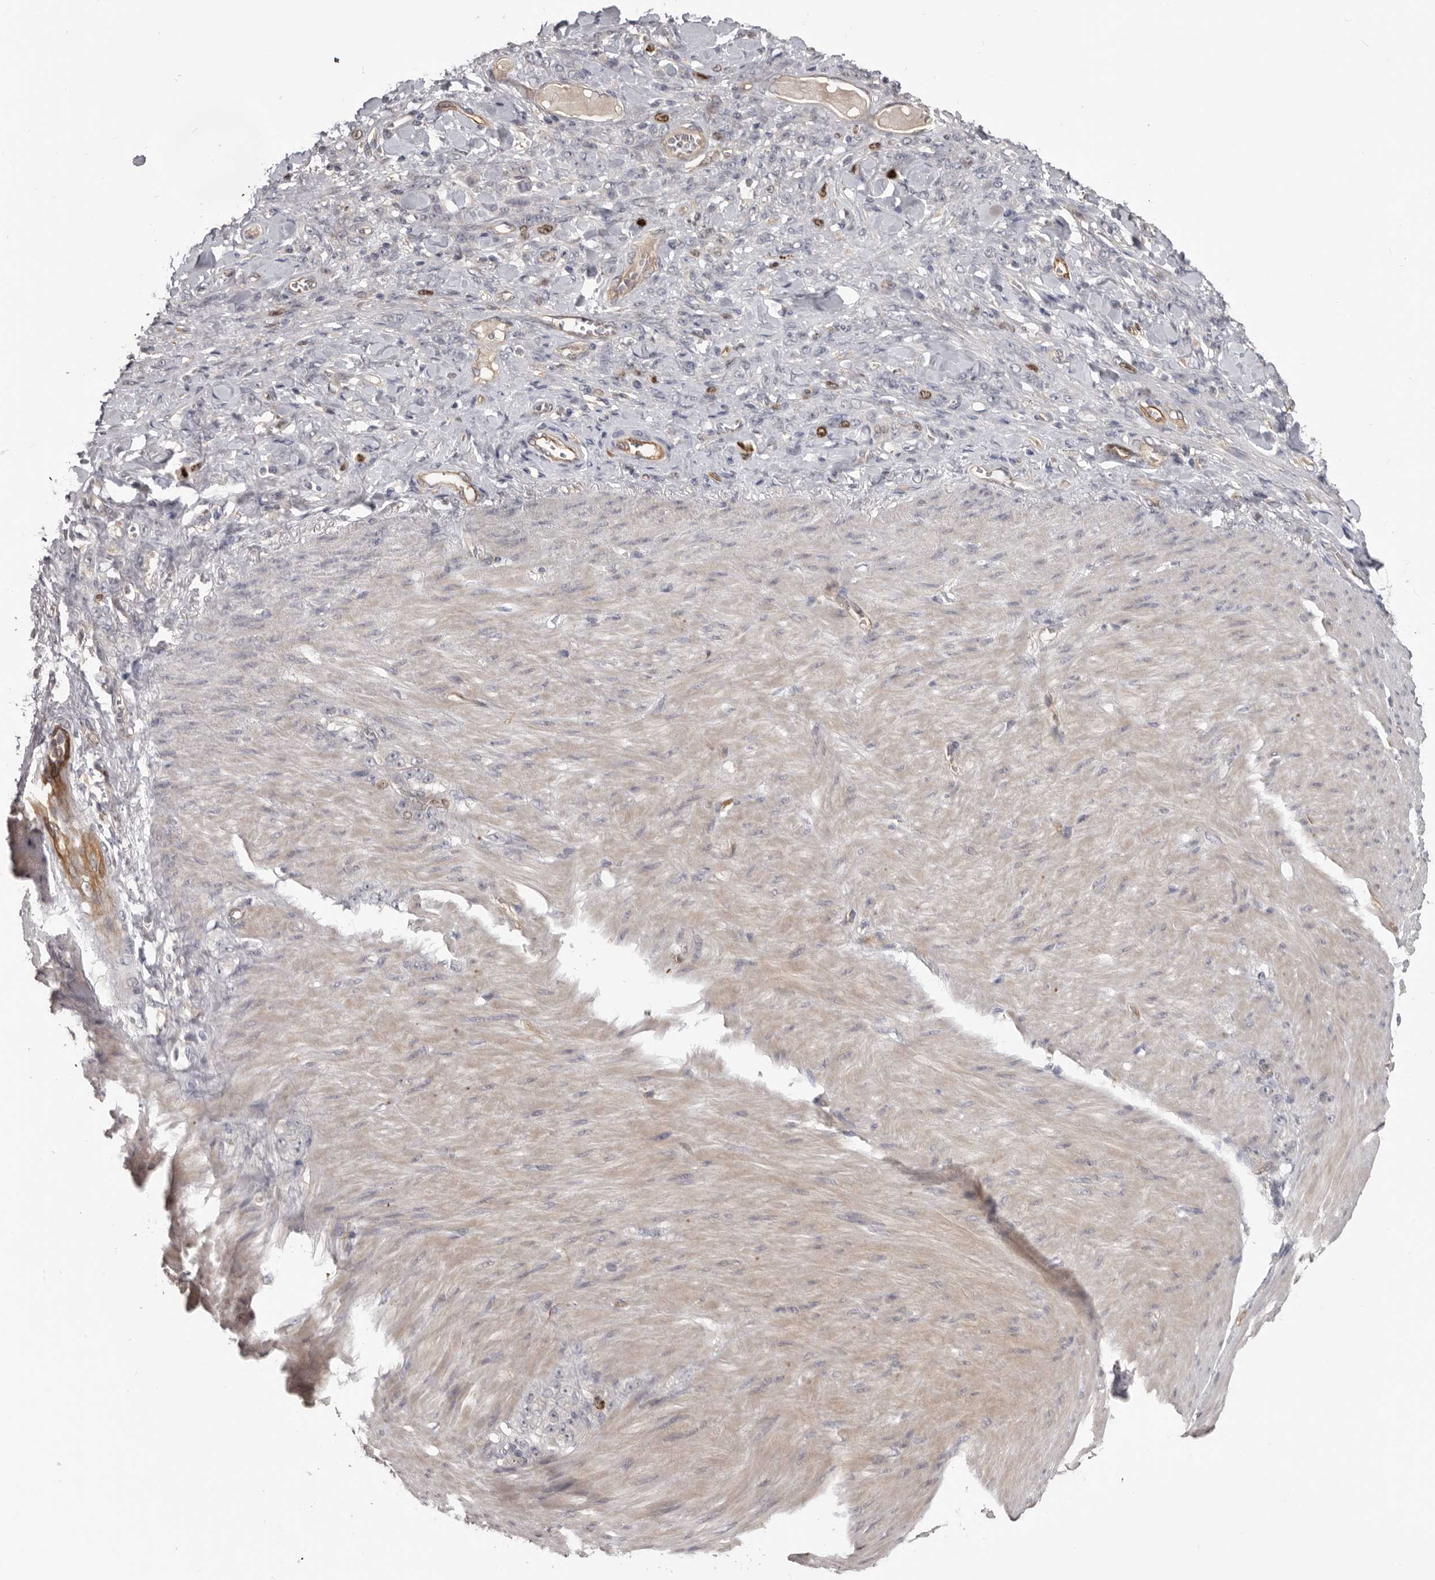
{"staining": {"intensity": "negative", "quantity": "none", "location": "none"}, "tissue": "stomach cancer", "cell_type": "Tumor cells", "image_type": "cancer", "snomed": [{"axis": "morphology", "description": "Normal tissue, NOS"}, {"axis": "morphology", "description": "Adenocarcinoma, NOS"}, {"axis": "topography", "description": "Stomach"}], "caption": "Immunohistochemistry (IHC) photomicrograph of neoplastic tissue: human adenocarcinoma (stomach) stained with DAB (3,3'-diaminobenzidine) shows no significant protein expression in tumor cells.", "gene": "CDCA8", "patient": {"sex": "male", "age": 82}}